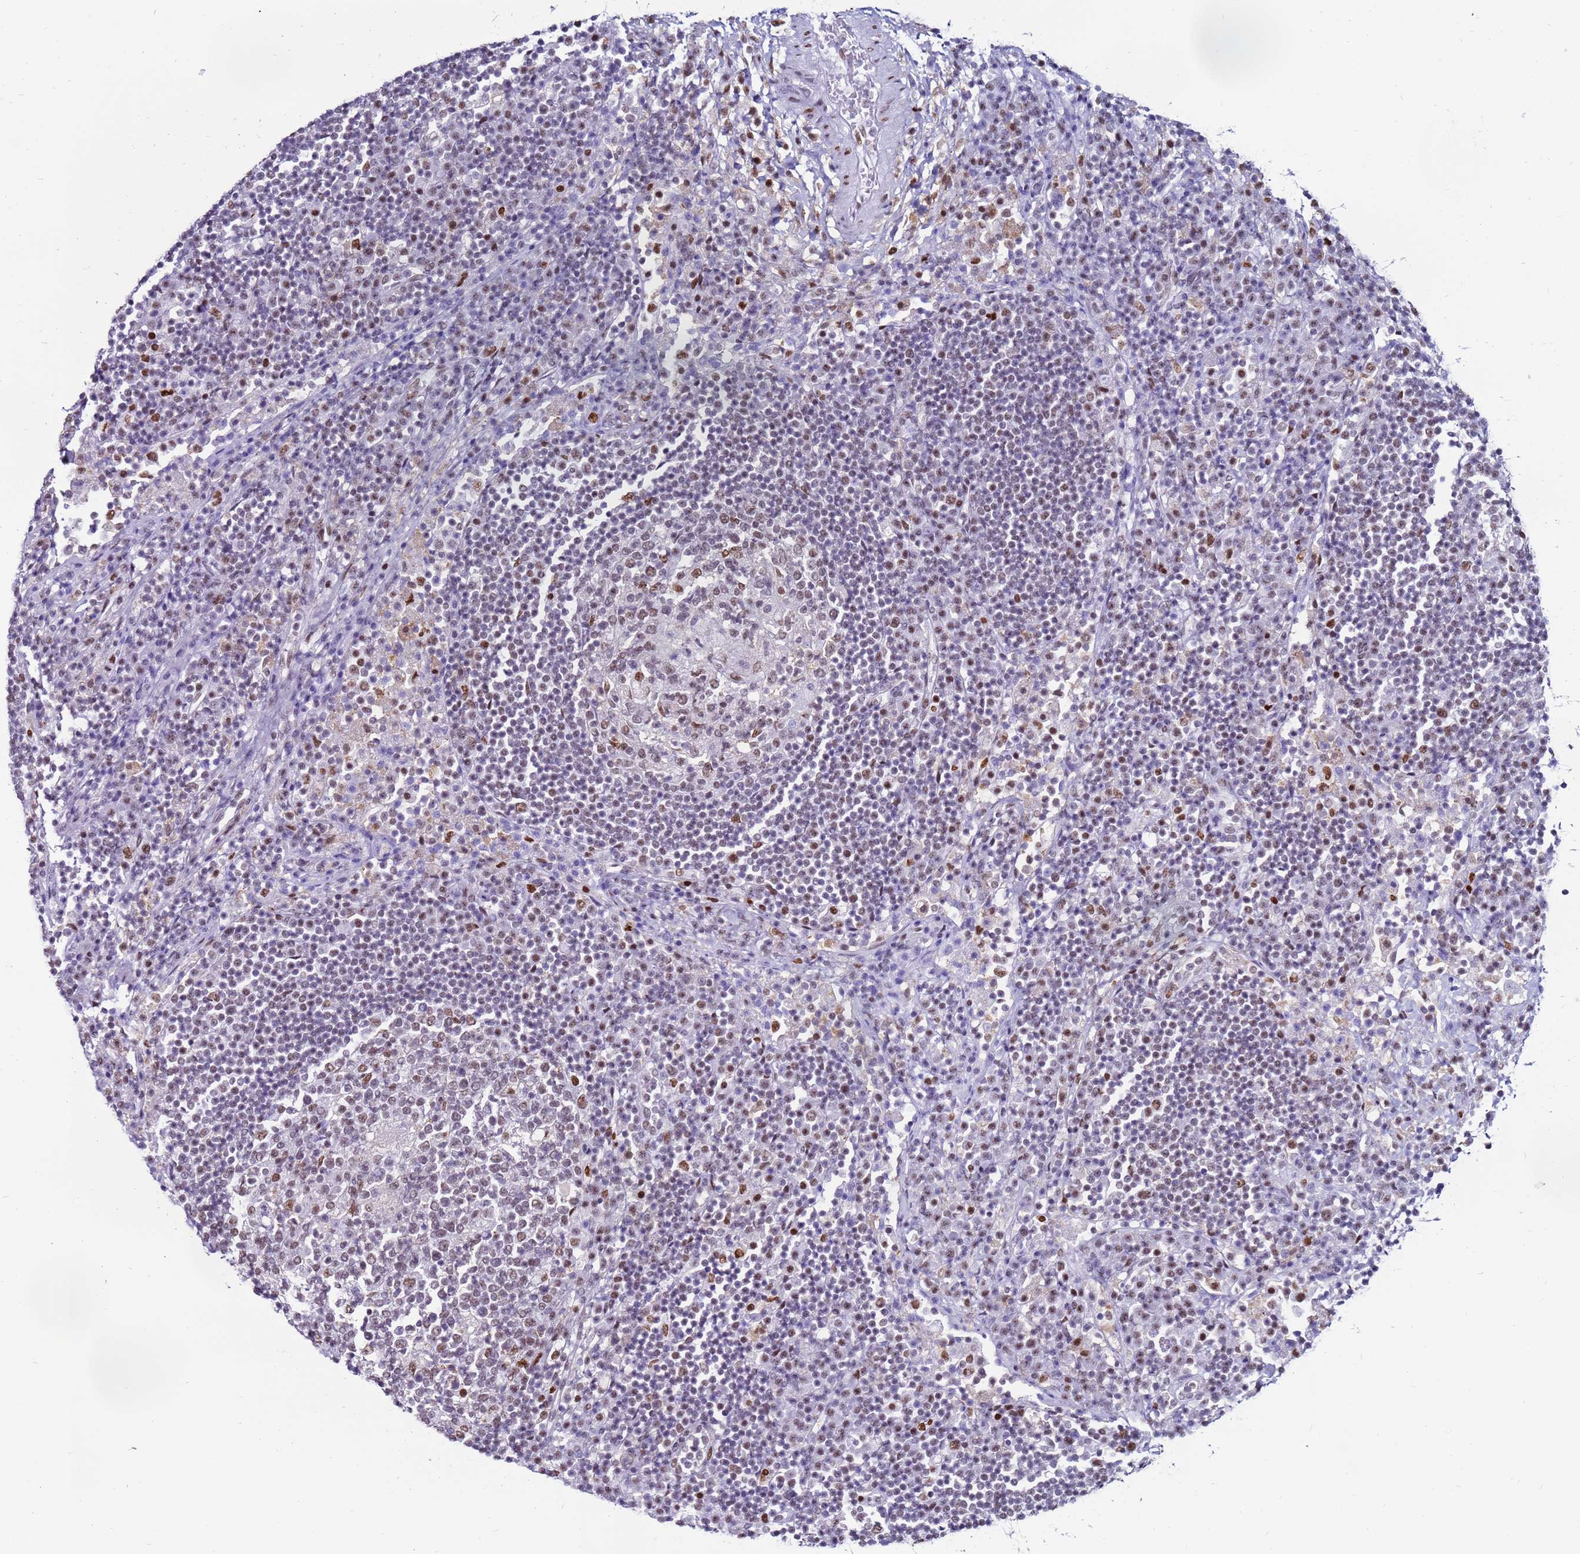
{"staining": {"intensity": "moderate", "quantity": "<25%", "location": "nuclear"}, "tissue": "lymph node", "cell_type": "Germinal center cells", "image_type": "normal", "snomed": [{"axis": "morphology", "description": "Normal tissue, NOS"}, {"axis": "topography", "description": "Lymph node"}], "caption": "IHC image of normal lymph node: human lymph node stained using immunohistochemistry (IHC) exhibits low levels of moderate protein expression localized specifically in the nuclear of germinal center cells, appearing as a nuclear brown color.", "gene": "KPNA4", "patient": {"sex": "female", "age": 53}}